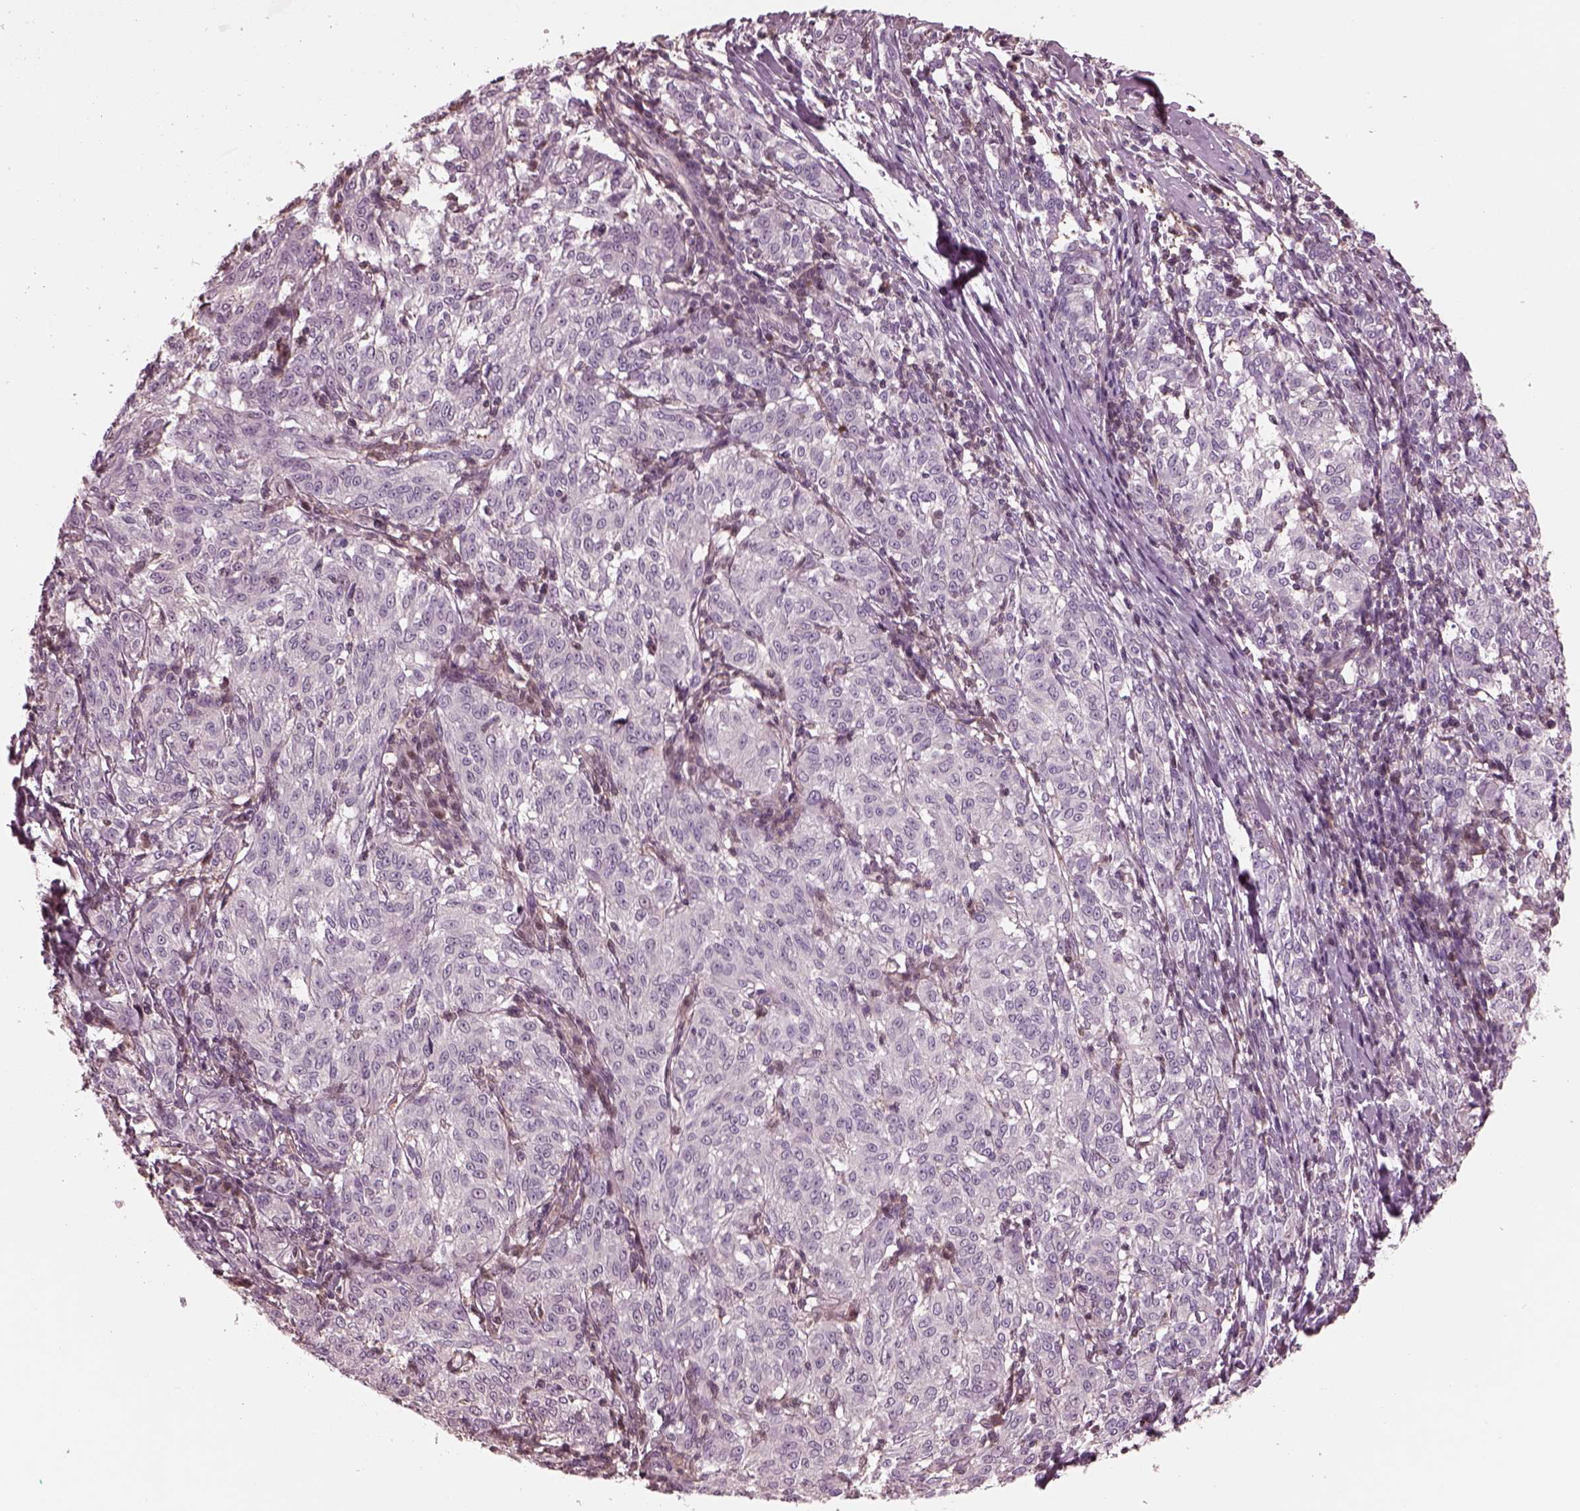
{"staining": {"intensity": "negative", "quantity": "none", "location": "none"}, "tissue": "melanoma", "cell_type": "Tumor cells", "image_type": "cancer", "snomed": [{"axis": "morphology", "description": "Malignant melanoma, NOS"}, {"axis": "topography", "description": "Skin"}], "caption": "Human malignant melanoma stained for a protein using IHC shows no positivity in tumor cells.", "gene": "BFSP1", "patient": {"sex": "female", "age": 72}}